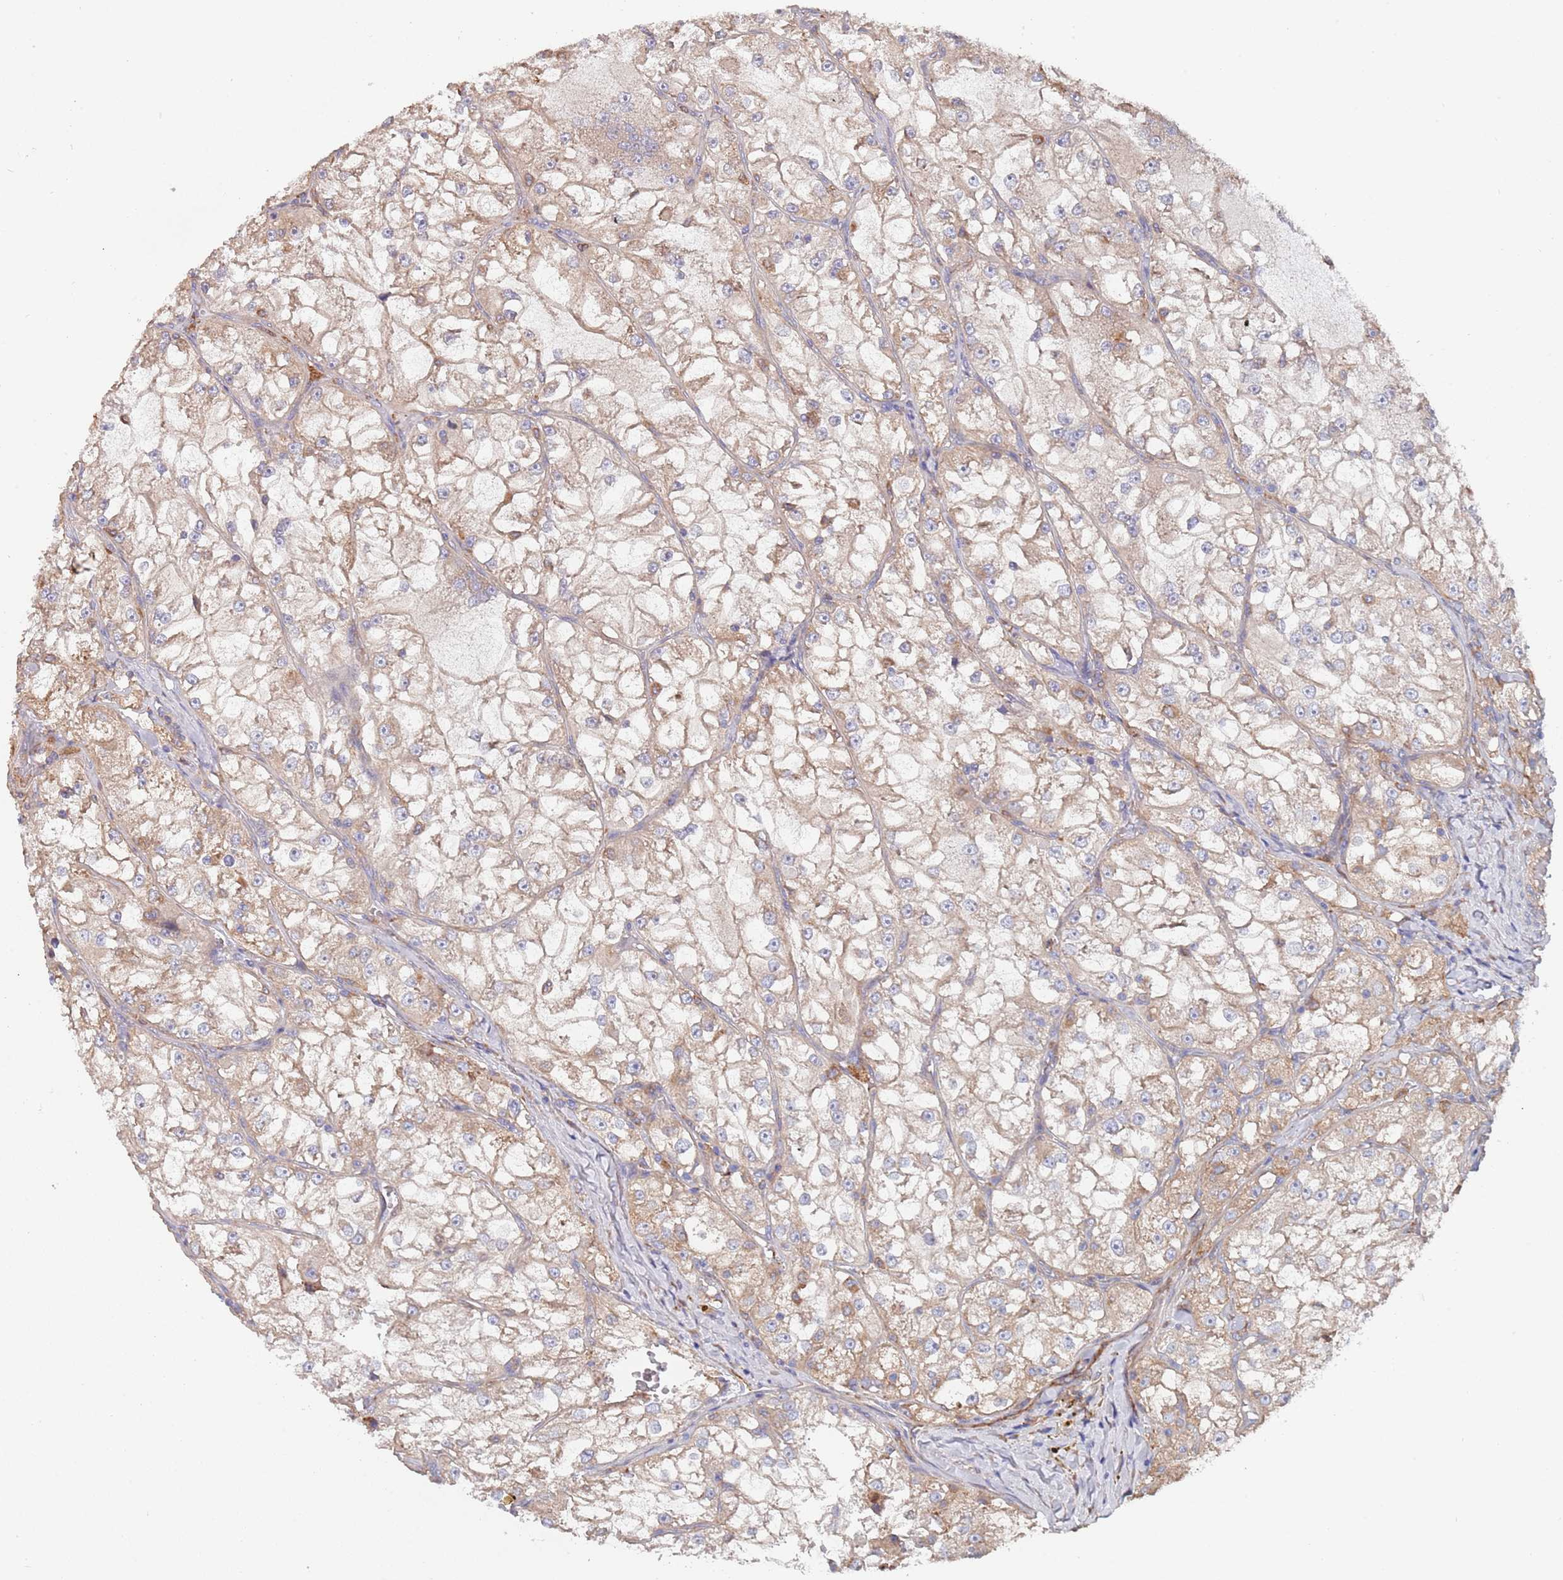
{"staining": {"intensity": "weak", "quantity": "25%-75%", "location": "cytoplasmic/membranous"}, "tissue": "renal cancer", "cell_type": "Tumor cells", "image_type": "cancer", "snomed": [{"axis": "morphology", "description": "Adenocarcinoma, NOS"}, {"axis": "topography", "description": "Kidney"}], "caption": "Renal cancer (adenocarcinoma) stained with a brown dye reveals weak cytoplasmic/membranous positive staining in approximately 25%-75% of tumor cells.", "gene": "DCUN1D3", "patient": {"sex": "female", "age": 72}}